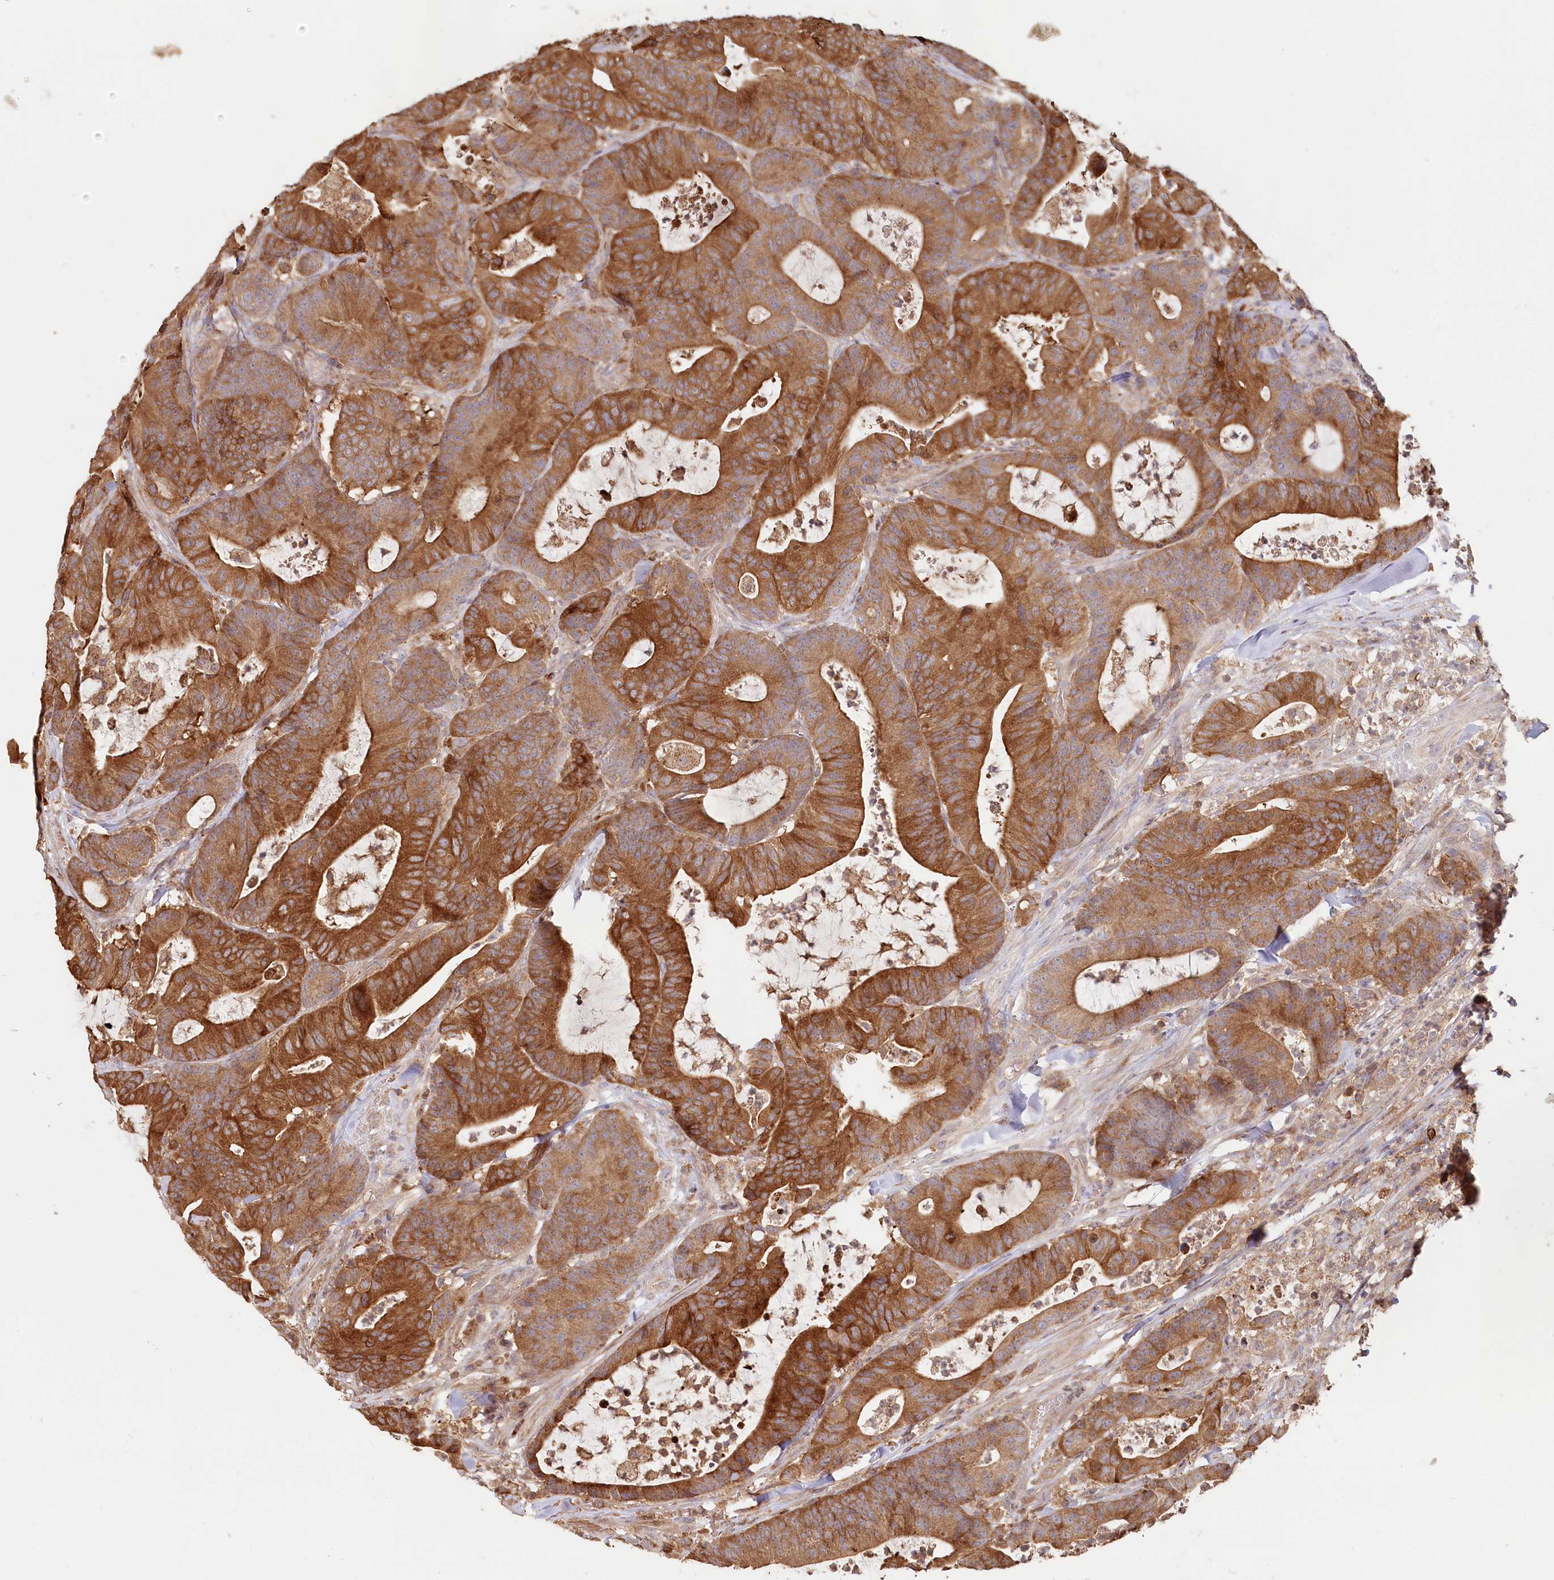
{"staining": {"intensity": "moderate", "quantity": ">75%", "location": "cytoplasmic/membranous"}, "tissue": "colorectal cancer", "cell_type": "Tumor cells", "image_type": "cancer", "snomed": [{"axis": "morphology", "description": "Adenocarcinoma, NOS"}, {"axis": "topography", "description": "Colon"}], "caption": "DAB (3,3'-diaminobenzidine) immunohistochemical staining of human colorectal cancer (adenocarcinoma) demonstrates moderate cytoplasmic/membranous protein staining in approximately >75% of tumor cells. (Brightfield microscopy of DAB IHC at high magnification).", "gene": "HAL", "patient": {"sex": "female", "age": 84}}